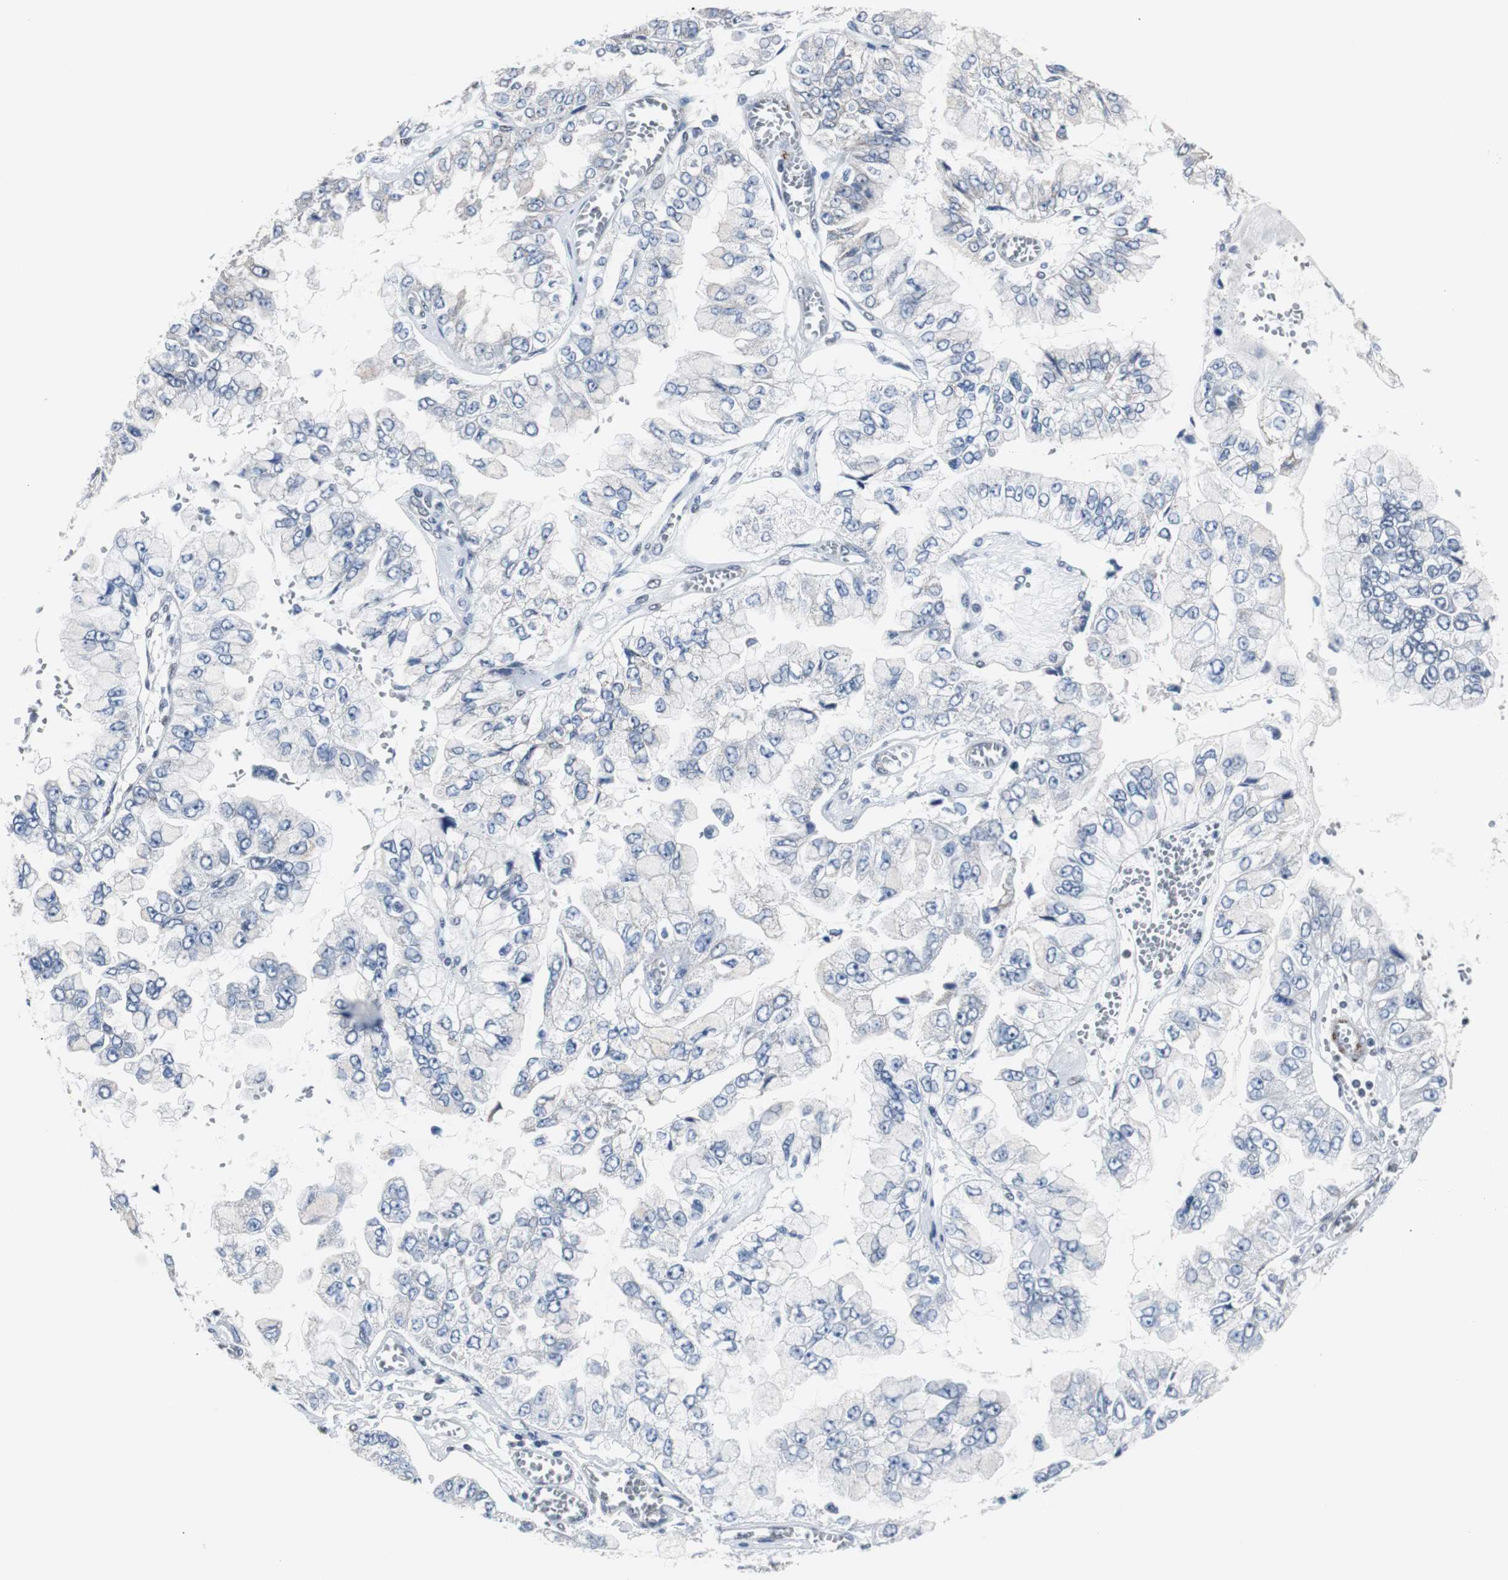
{"staining": {"intensity": "negative", "quantity": "none", "location": "none"}, "tissue": "liver cancer", "cell_type": "Tumor cells", "image_type": "cancer", "snomed": [{"axis": "morphology", "description": "Cholangiocarcinoma"}, {"axis": "topography", "description": "Liver"}], "caption": "Immunohistochemistry photomicrograph of liver cancer stained for a protein (brown), which exhibits no positivity in tumor cells. (Immunohistochemistry, brightfield microscopy, high magnification).", "gene": "ZHX2", "patient": {"sex": "female", "age": 79}}